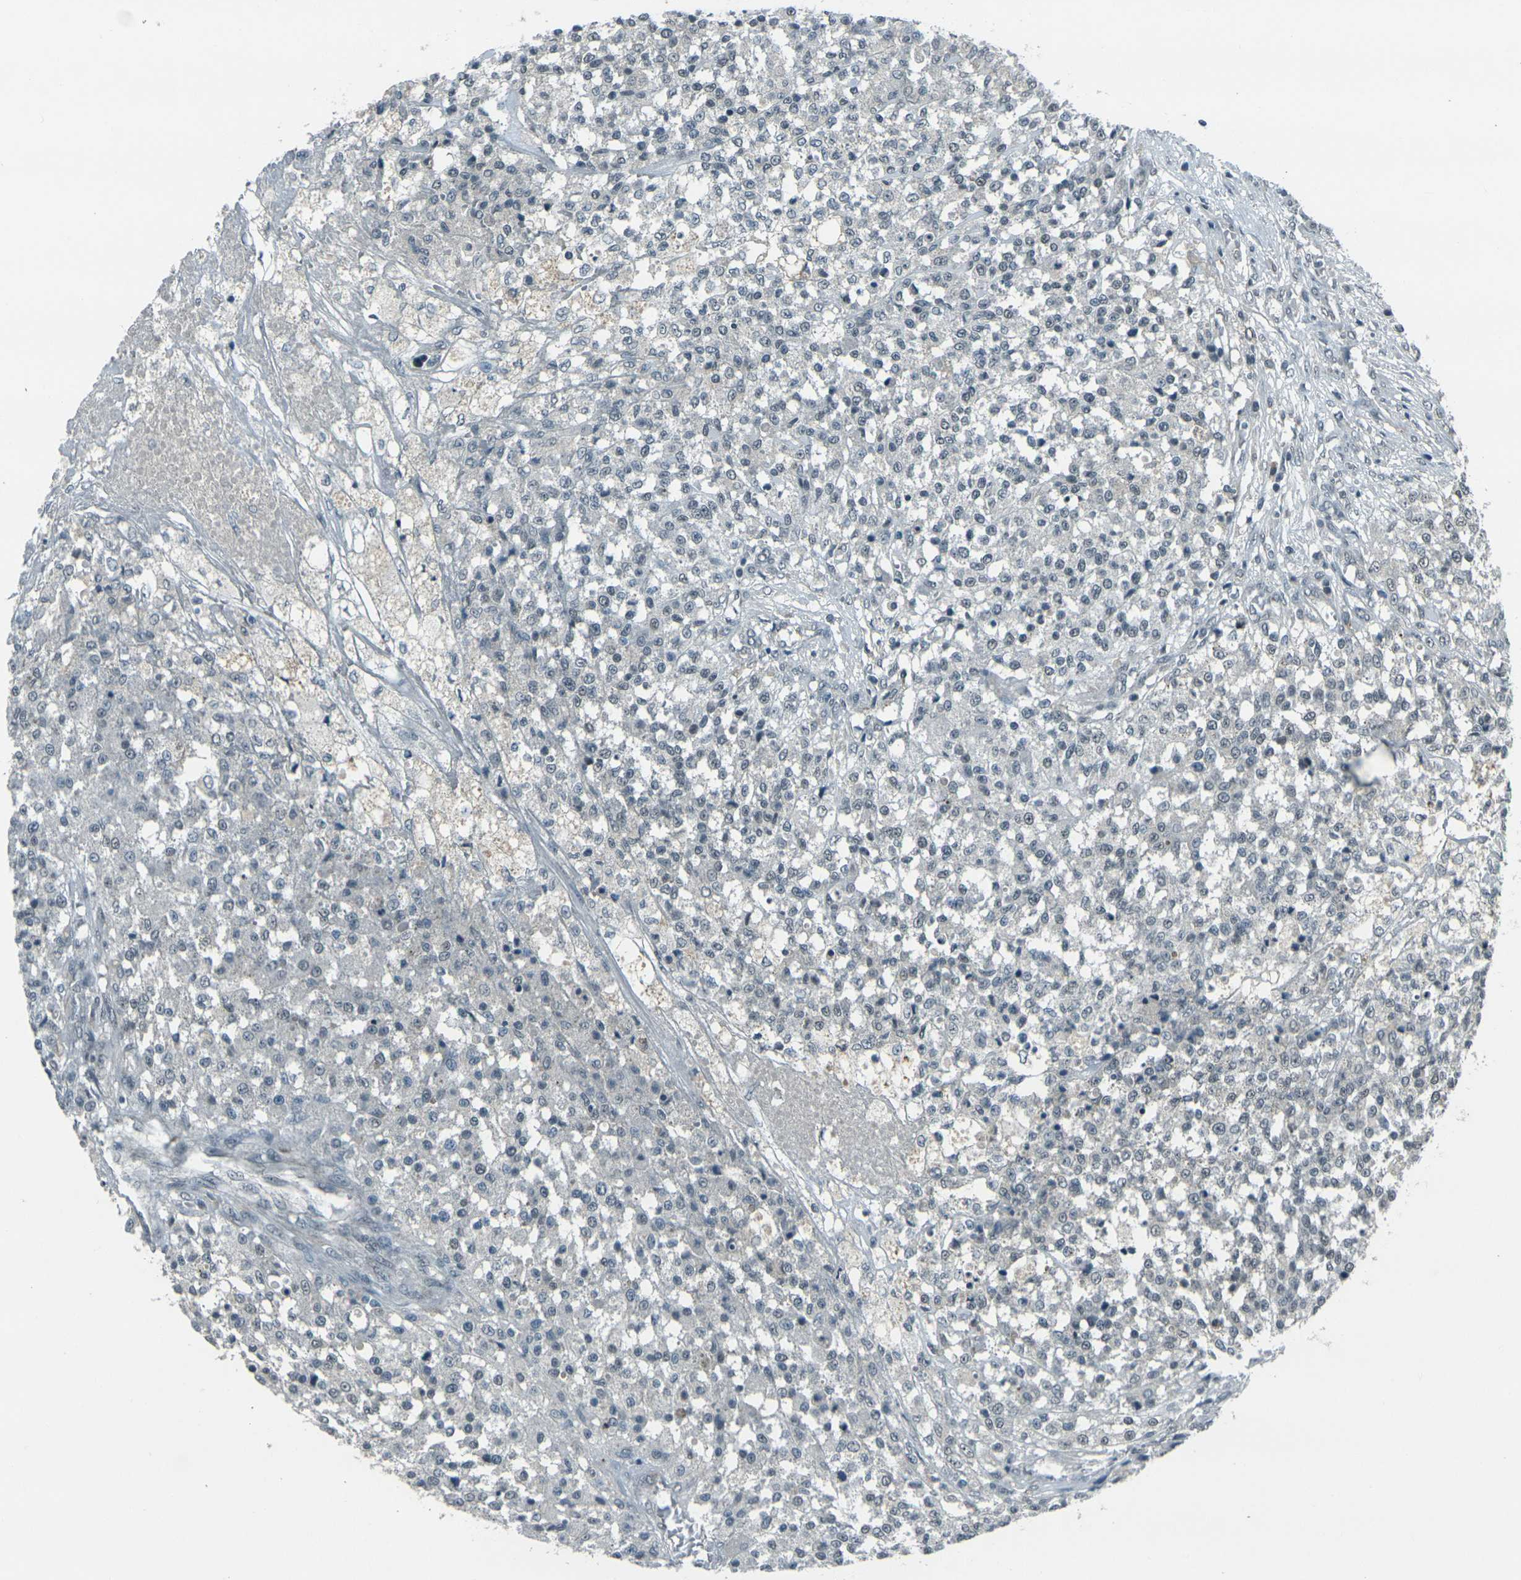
{"staining": {"intensity": "negative", "quantity": "none", "location": "none"}, "tissue": "testis cancer", "cell_type": "Tumor cells", "image_type": "cancer", "snomed": [{"axis": "morphology", "description": "Seminoma, NOS"}, {"axis": "topography", "description": "Testis"}], "caption": "A photomicrograph of human testis cancer (seminoma) is negative for staining in tumor cells.", "gene": "GPR19", "patient": {"sex": "male", "age": 59}}